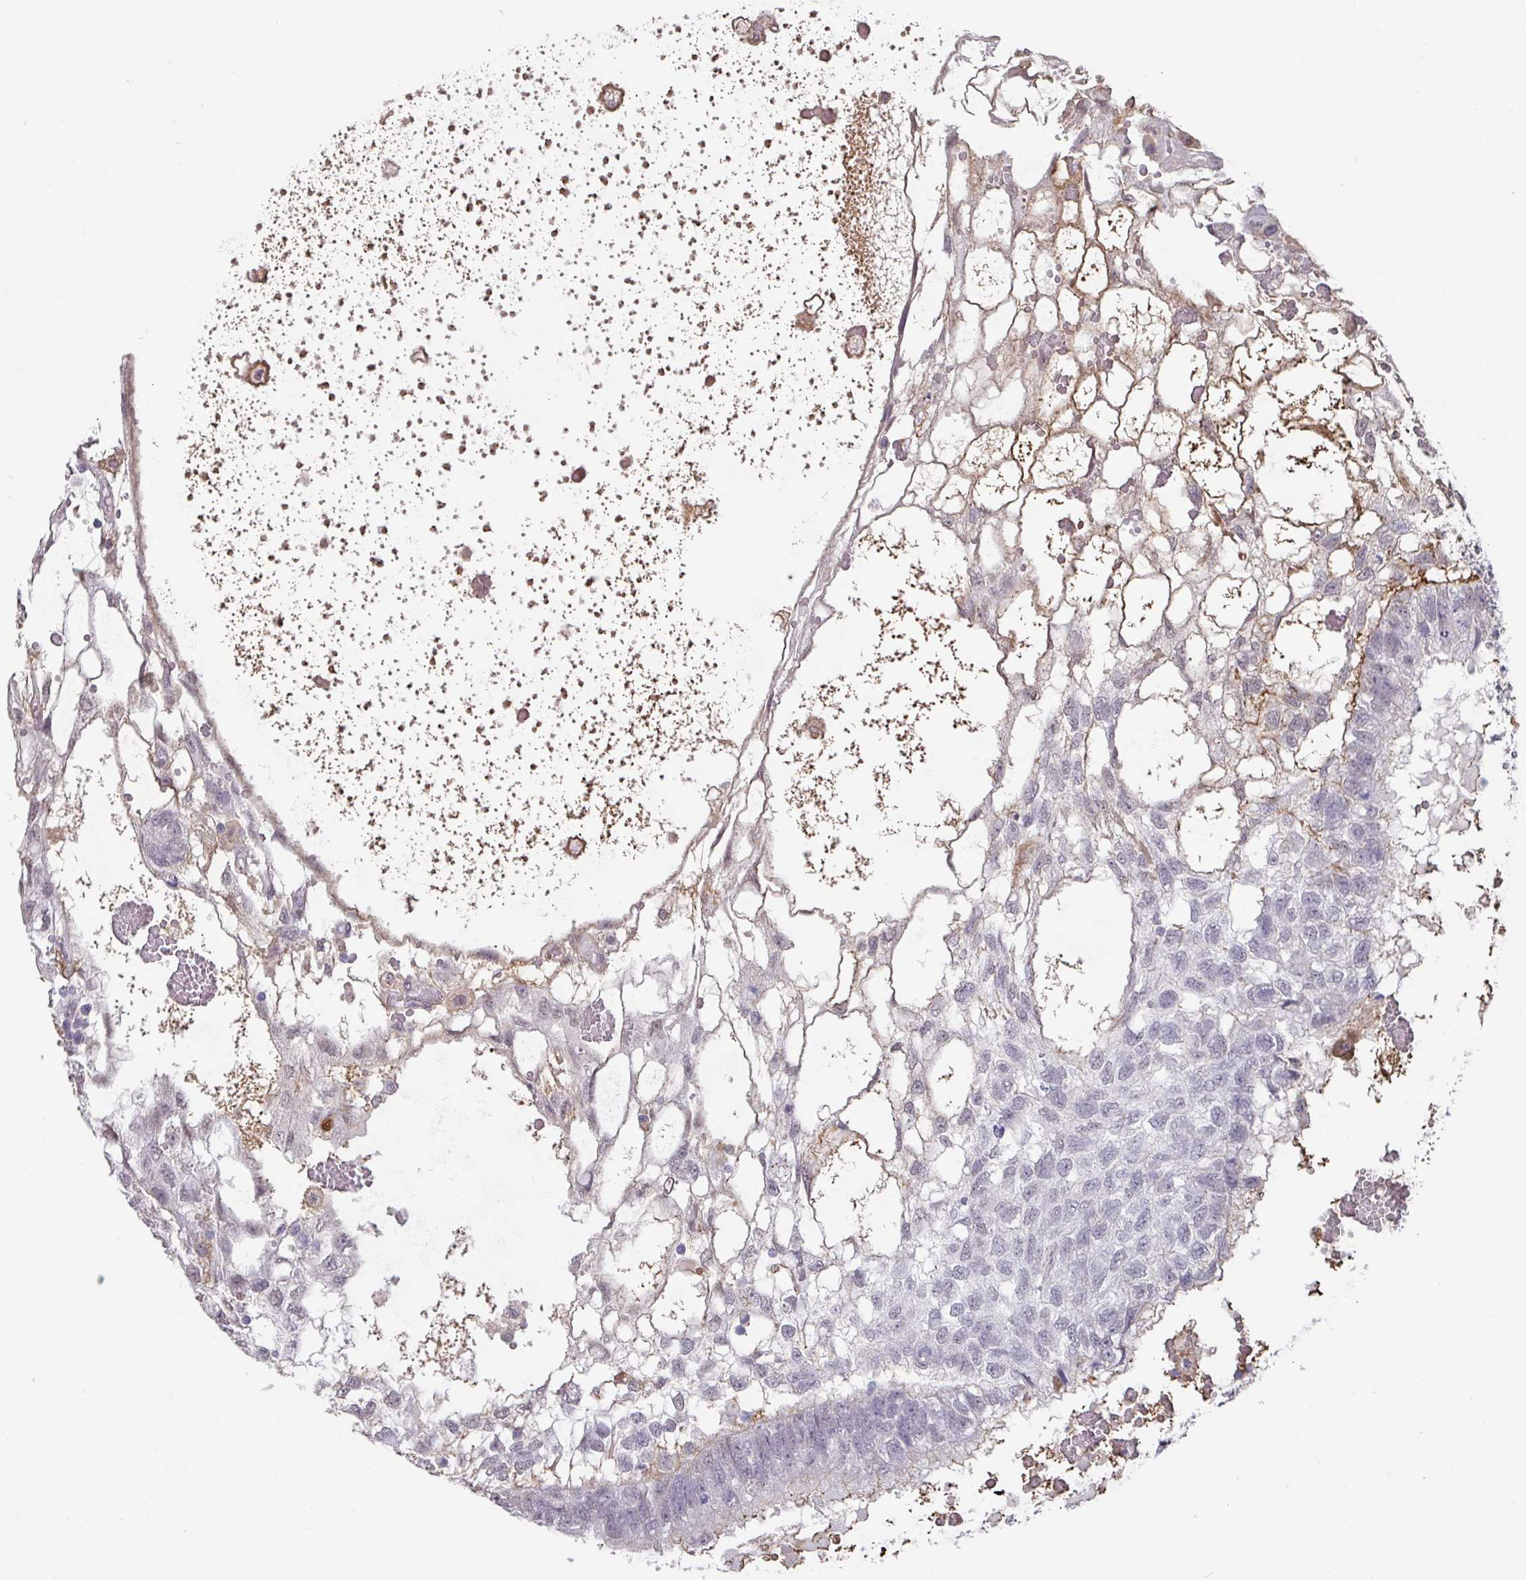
{"staining": {"intensity": "negative", "quantity": "none", "location": "none"}, "tissue": "testis cancer", "cell_type": "Tumor cells", "image_type": "cancer", "snomed": [{"axis": "morphology", "description": "Normal tissue, NOS"}, {"axis": "morphology", "description": "Carcinoma, Embryonal, NOS"}, {"axis": "topography", "description": "Testis"}], "caption": "High magnification brightfield microscopy of testis cancer stained with DAB (brown) and counterstained with hematoxylin (blue): tumor cells show no significant expression. The staining is performed using DAB brown chromogen with nuclei counter-stained in using hematoxylin.", "gene": "C1QB", "patient": {"sex": "male", "age": 32}}